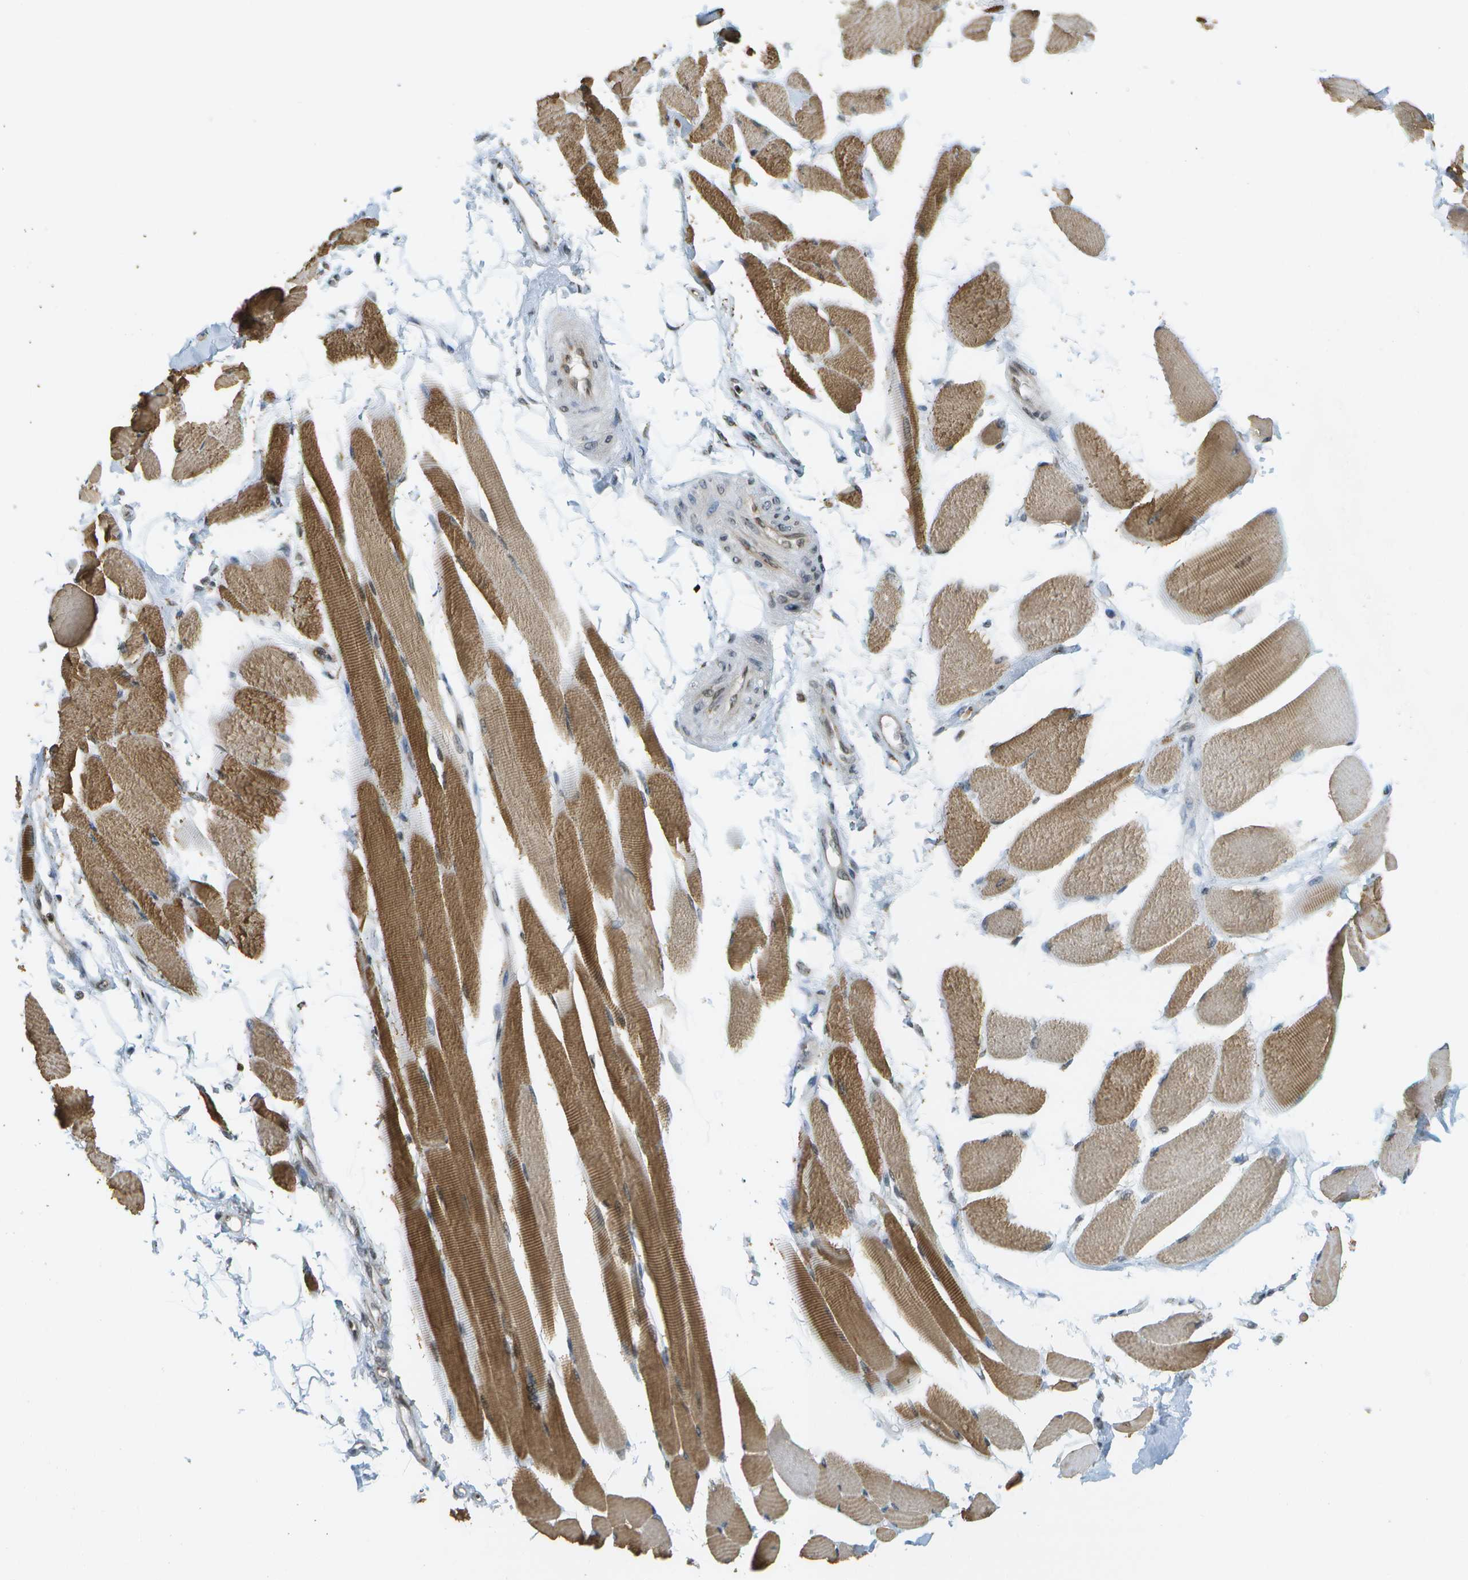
{"staining": {"intensity": "moderate", "quantity": ">75%", "location": "cytoplasmic/membranous"}, "tissue": "skeletal muscle", "cell_type": "Myocytes", "image_type": "normal", "snomed": [{"axis": "morphology", "description": "Normal tissue, NOS"}, {"axis": "topography", "description": "Skeletal muscle"}, {"axis": "topography", "description": "Peripheral nerve tissue"}], "caption": "High-power microscopy captured an immunohistochemistry micrograph of benign skeletal muscle, revealing moderate cytoplasmic/membranous positivity in about >75% of myocytes. The protein of interest is stained brown, and the nuclei are stained in blue (DAB IHC with brightfield microscopy, high magnification).", "gene": "EVC", "patient": {"sex": "female", "age": 84}}